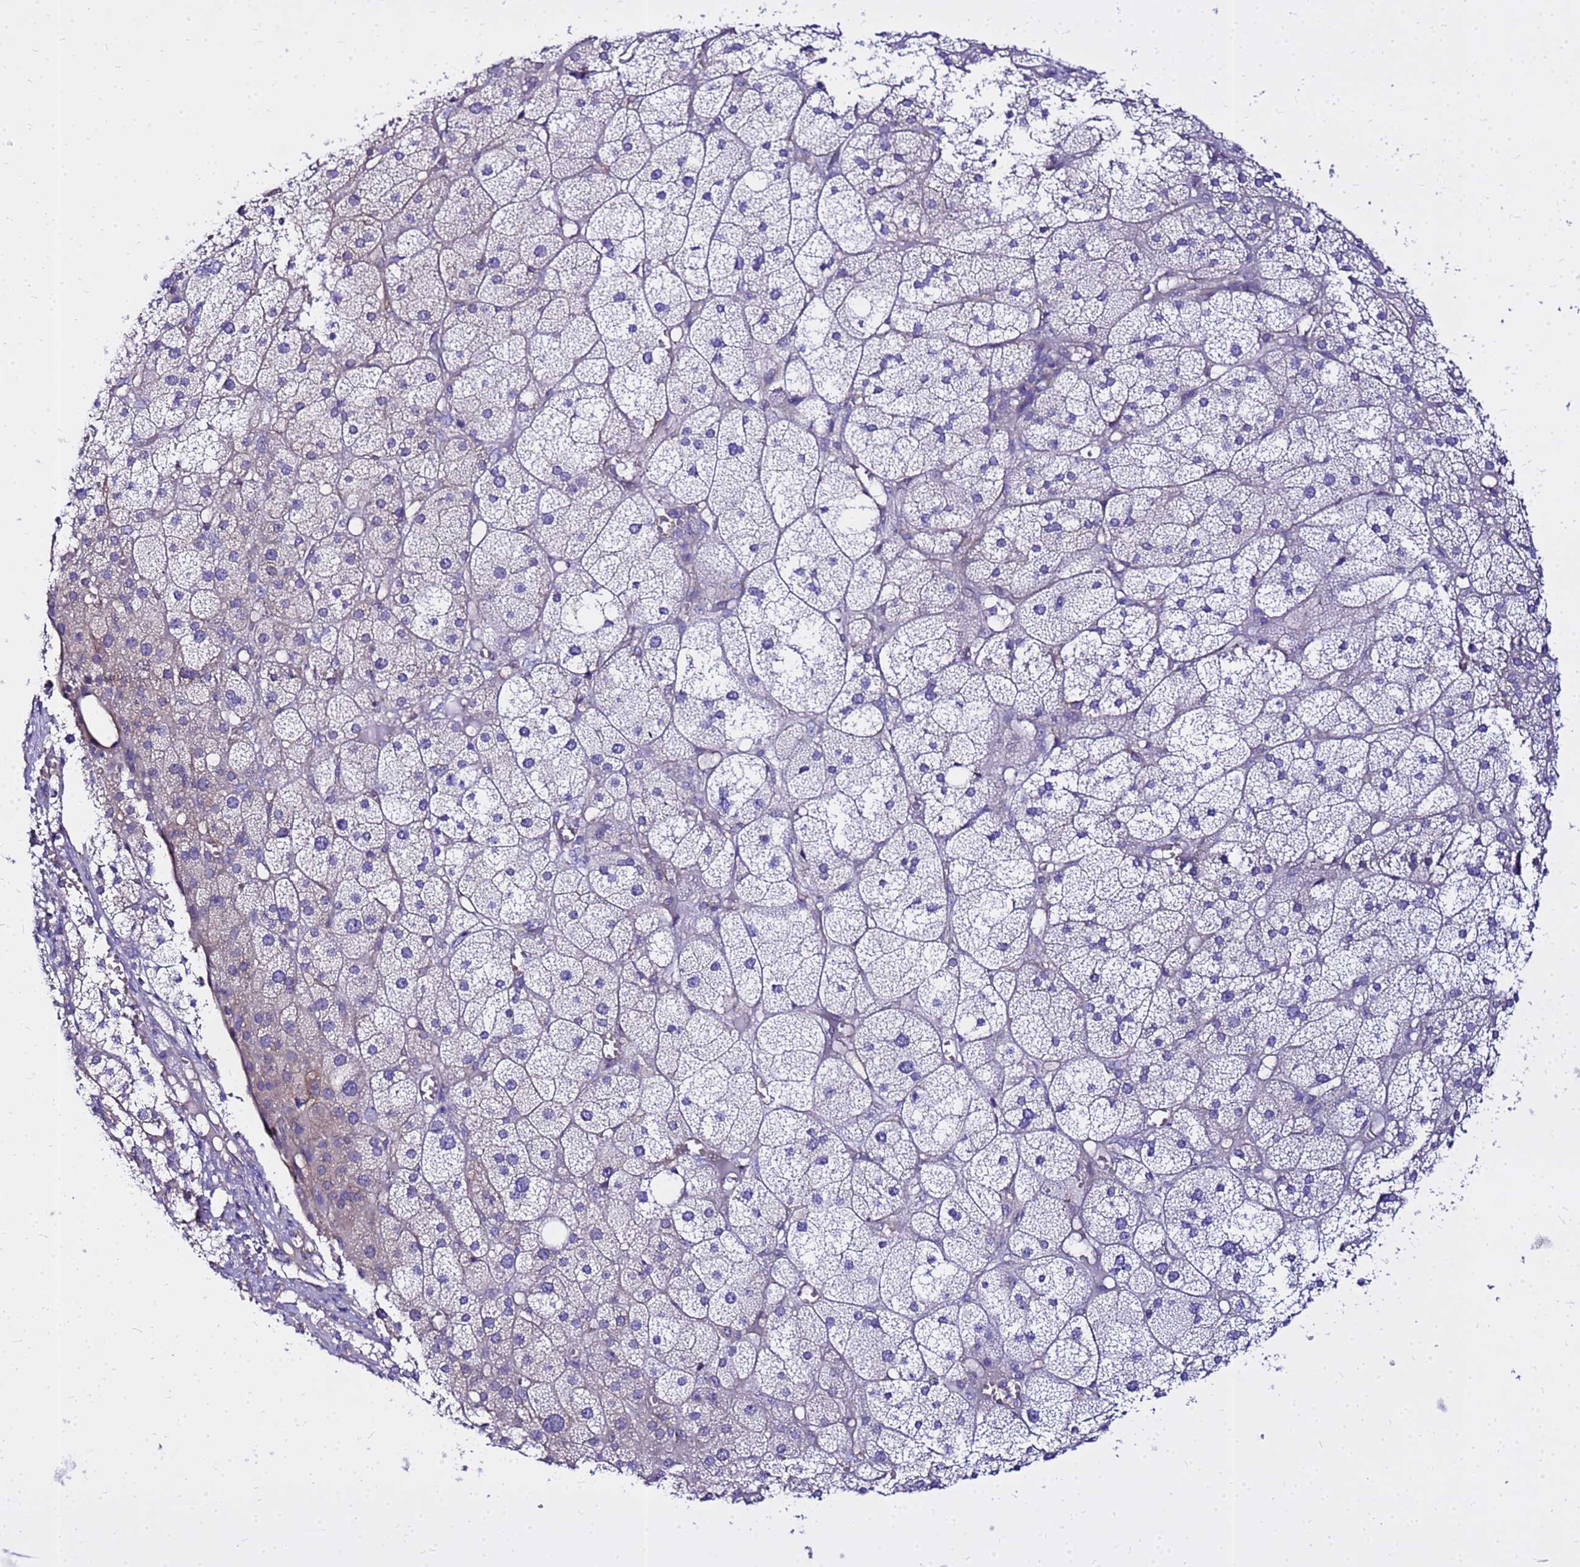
{"staining": {"intensity": "moderate", "quantity": "<25%", "location": "cytoplasmic/membranous"}, "tissue": "adrenal gland", "cell_type": "Glandular cells", "image_type": "normal", "snomed": [{"axis": "morphology", "description": "Normal tissue, NOS"}, {"axis": "topography", "description": "Adrenal gland"}], "caption": "Immunohistochemical staining of unremarkable adrenal gland shows <25% levels of moderate cytoplasmic/membranous protein staining in approximately <25% of glandular cells. (brown staining indicates protein expression, while blue staining denotes nuclei).", "gene": "HERC5", "patient": {"sex": "female", "age": 61}}